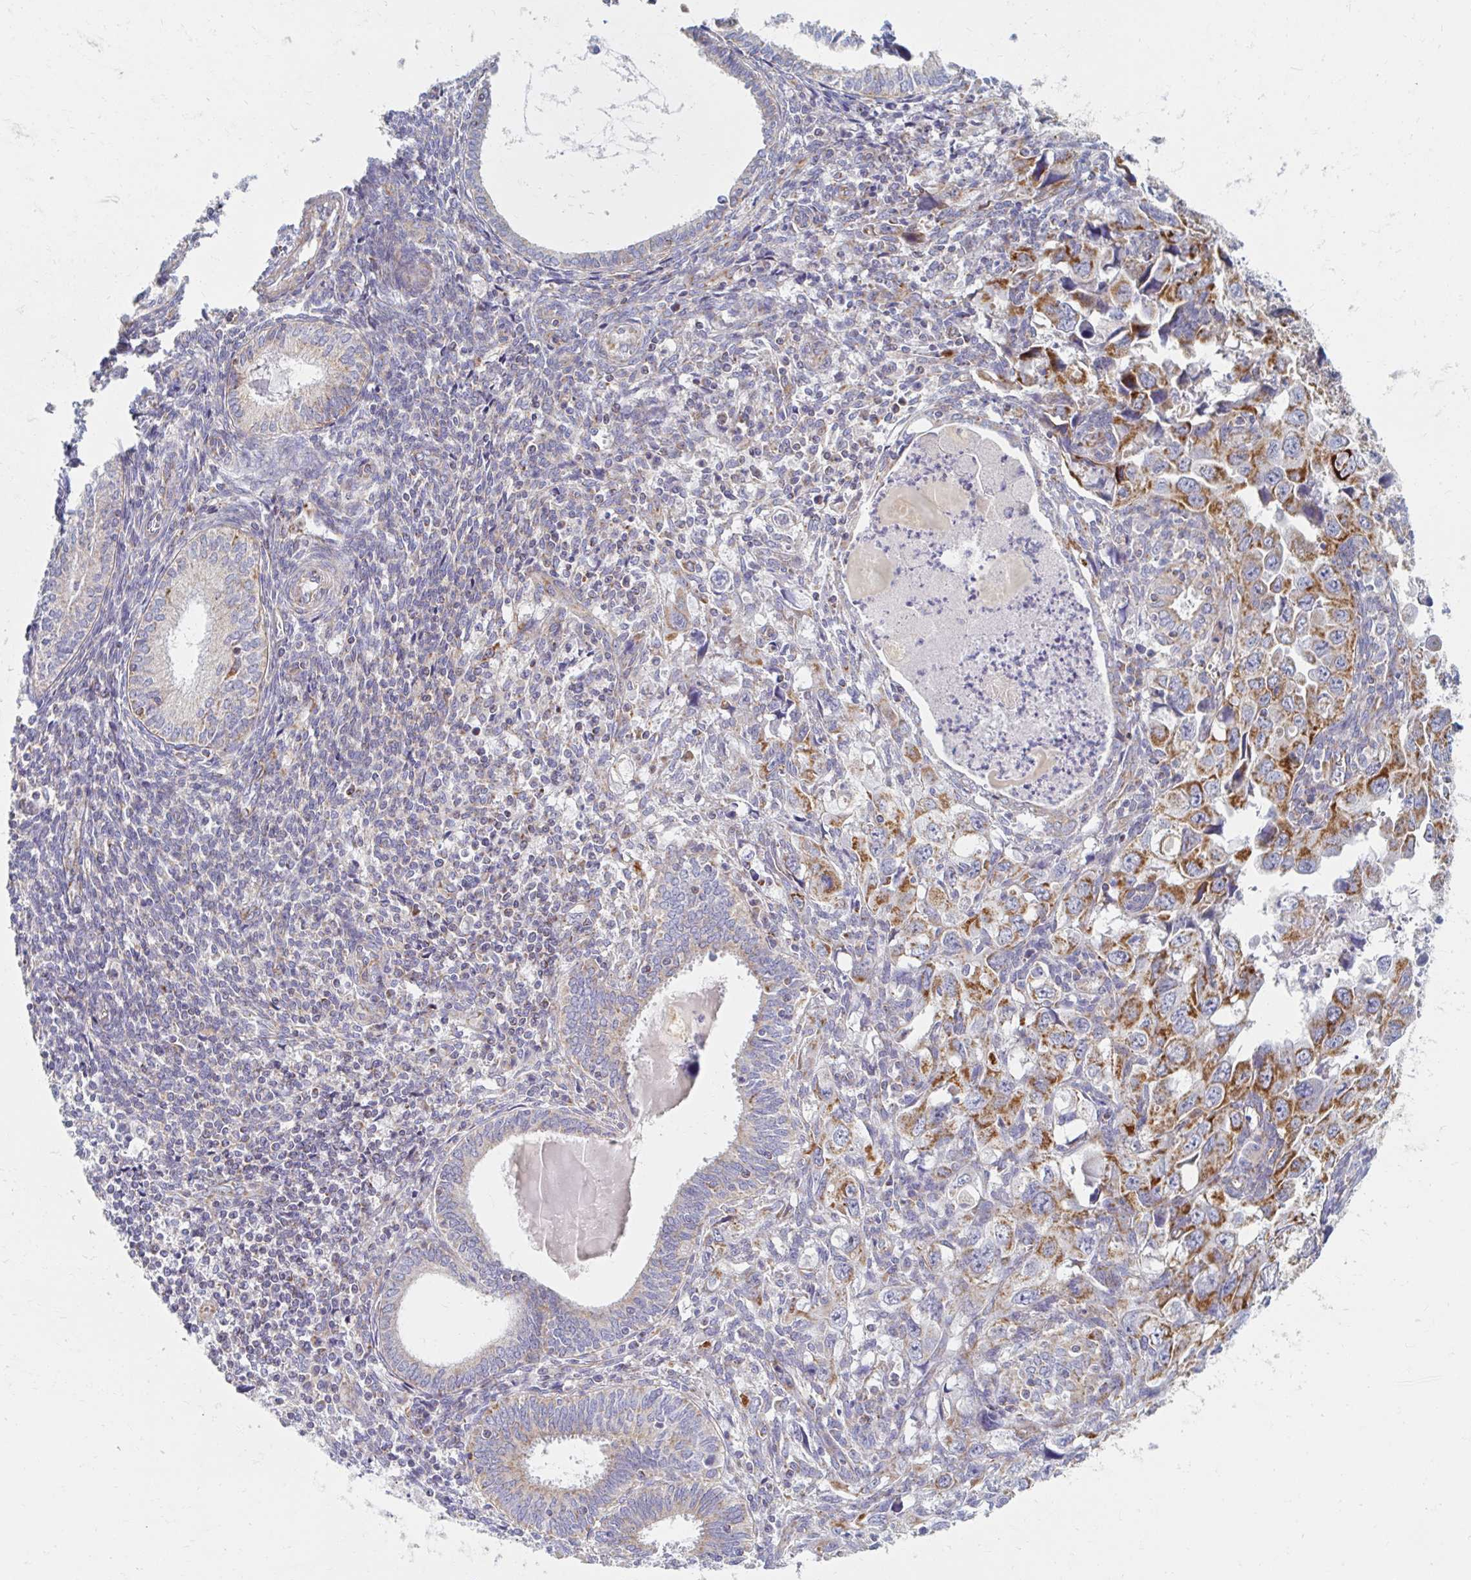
{"staining": {"intensity": "moderate", "quantity": "<25%", "location": "cytoplasmic/membranous"}, "tissue": "endometrial cancer", "cell_type": "Tumor cells", "image_type": "cancer", "snomed": [{"axis": "morphology", "description": "Adenocarcinoma, NOS"}, {"axis": "topography", "description": "Uterus"}], "caption": "The image exhibits a brown stain indicating the presence of a protein in the cytoplasmic/membranous of tumor cells in endometrial cancer.", "gene": "MAVS", "patient": {"sex": "female", "age": 62}}